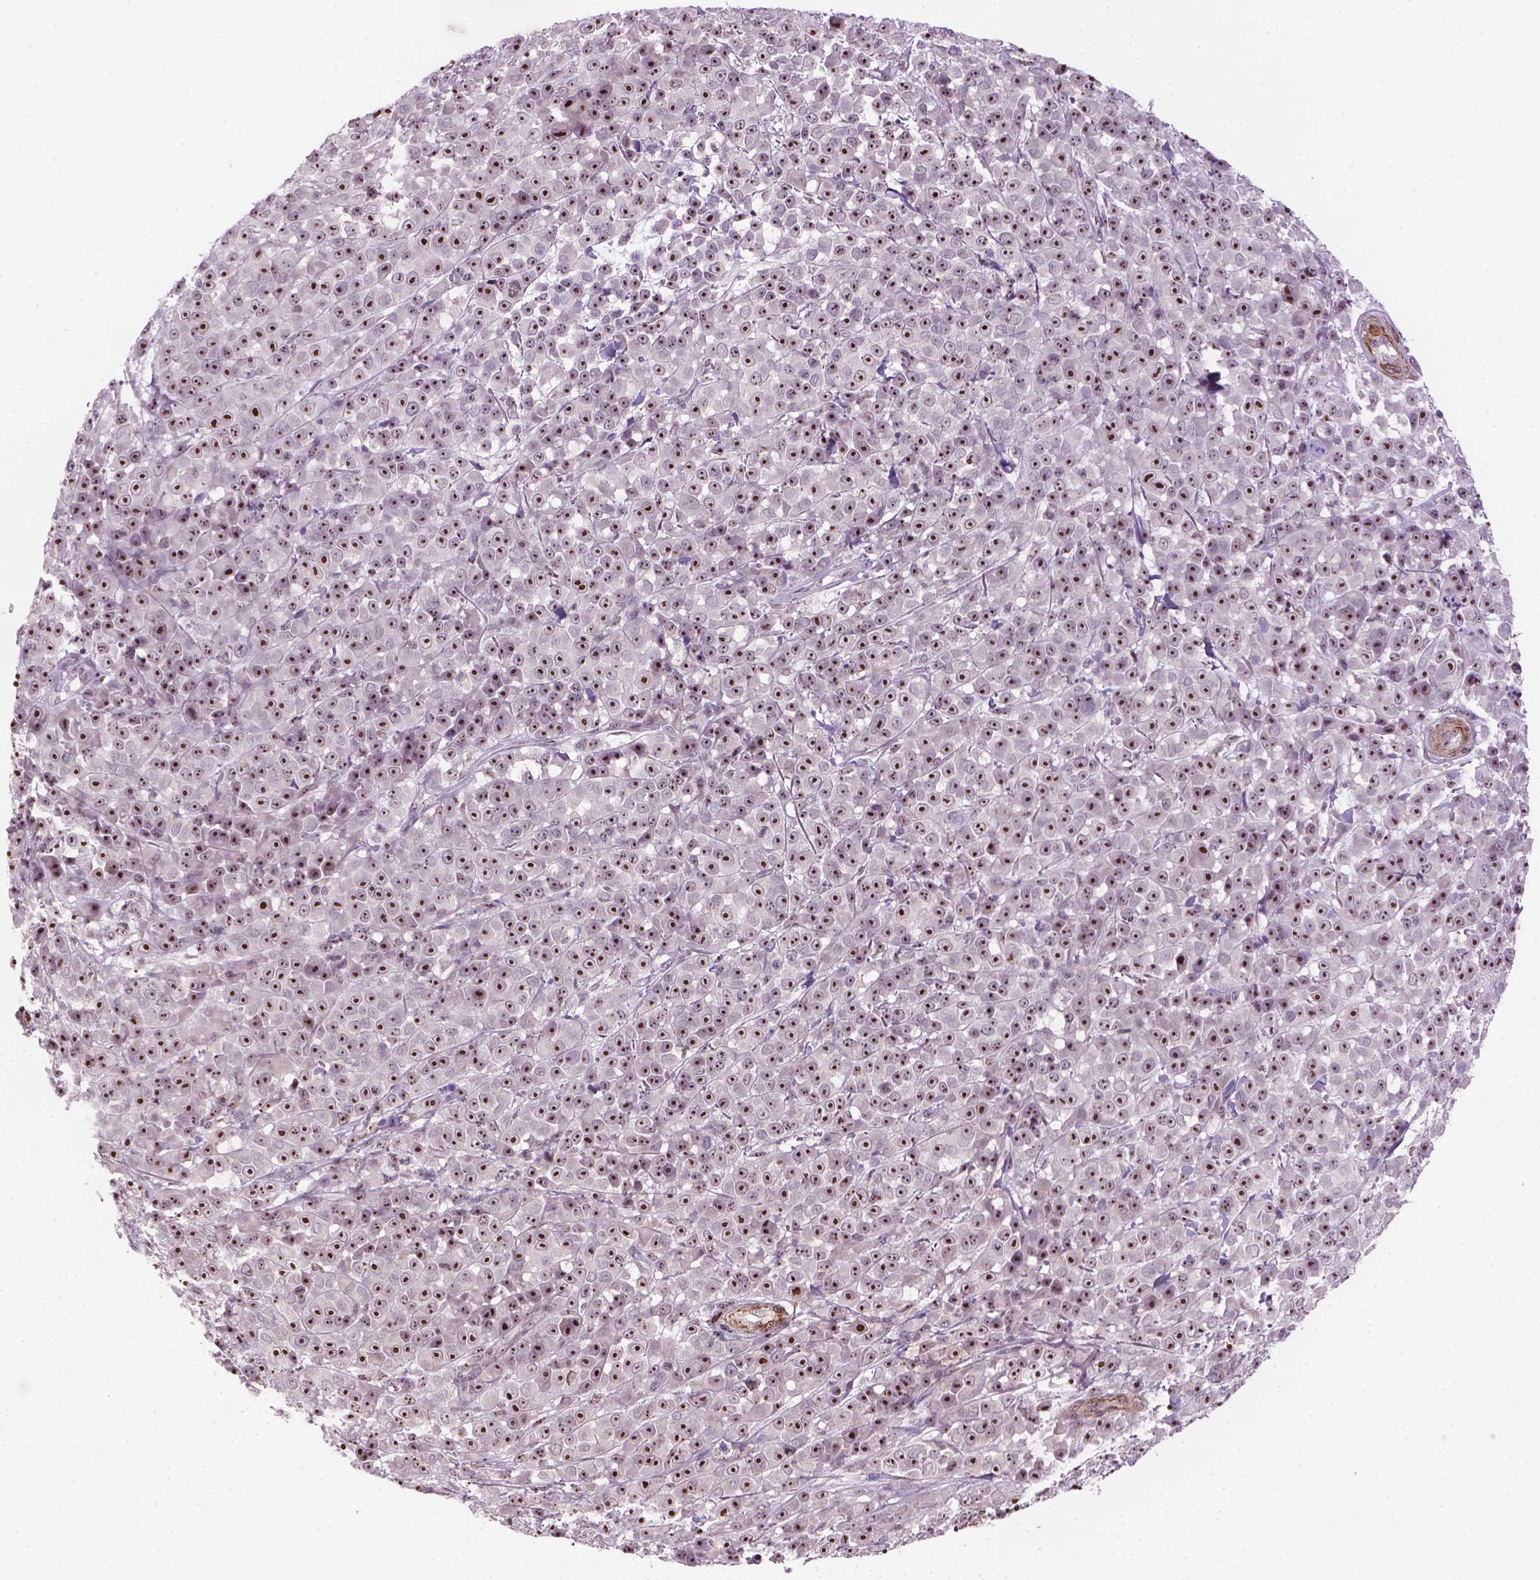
{"staining": {"intensity": "strong", "quantity": ">75%", "location": "nuclear"}, "tissue": "melanoma", "cell_type": "Tumor cells", "image_type": "cancer", "snomed": [{"axis": "morphology", "description": "Malignant melanoma, NOS"}, {"axis": "topography", "description": "Skin"}, {"axis": "topography", "description": "Skin of back"}], "caption": "This micrograph demonstrates malignant melanoma stained with immunohistochemistry (IHC) to label a protein in brown. The nuclear of tumor cells show strong positivity for the protein. Nuclei are counter-stained blue.", "gene": "RRS1", "patient": {"sex": "male", "age": 91}}